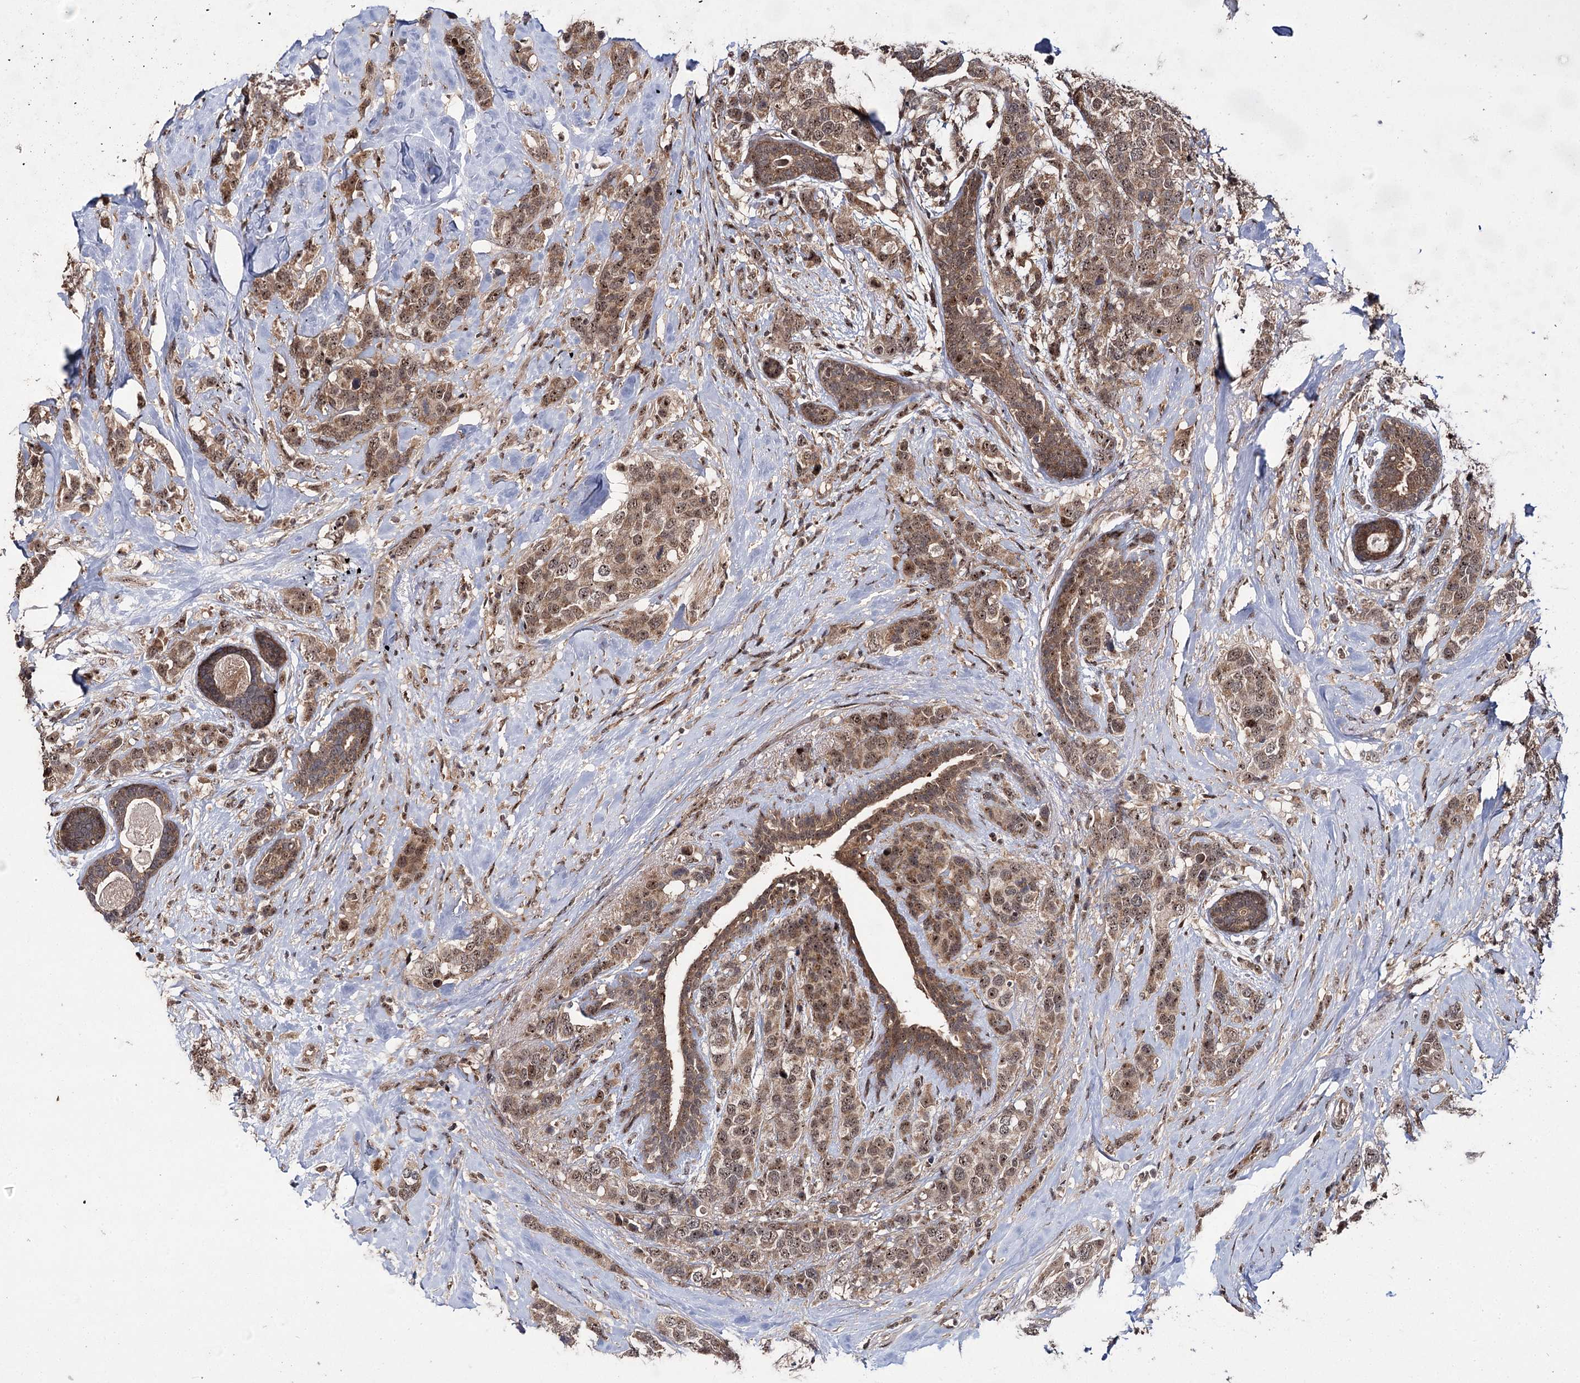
{"staining": {"intensity": "moderate", "quantity": ">75%", "location": "cytoplasmic/membranous,nuclear"}, "tissue": "breast cancer", "cell_type": "Tumor cells", "image_type": "cancer", "snomed": [{"axis": "morphology", "description": "Lobular carcinoma"}, {"axis": "topography", "description": "Breast"}], "caption": "High-magnification brightfield microscopy of breast lobular carcinoma stained with DAB (3,3'-diaminobenzidine) (brown) and counterstained with hematoxylin (blue). tumor cells exhibit moderate cytoplasmic/membranous and nuclear staining is identified in approximately>75% of cells.", "gene": "MKNK2", "patient": {"sex": "female", "age": 59}}